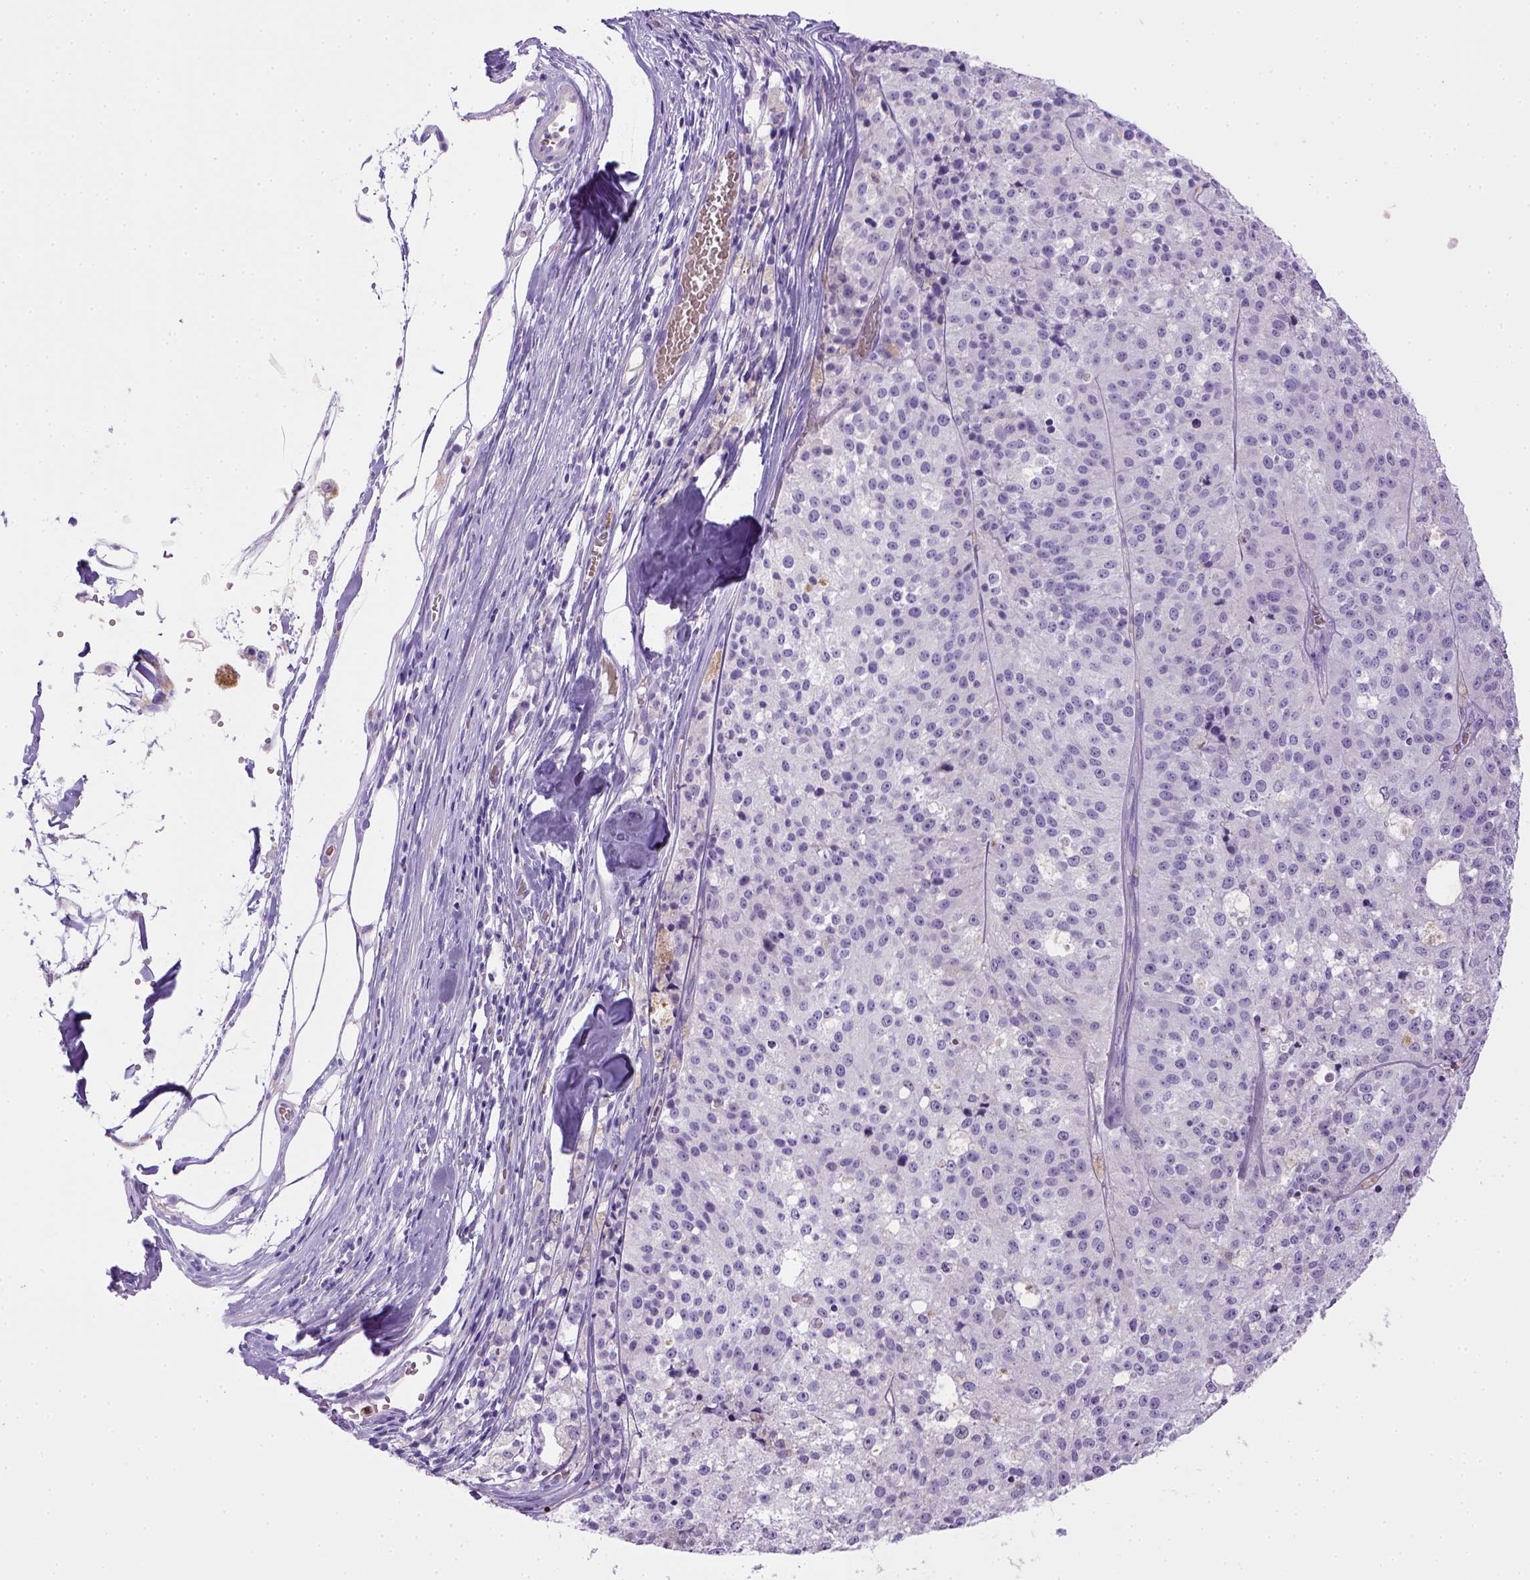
{"staining": {"intensity": "negative", "quantity": "none", "location": "none"}, "tissue": "melanoma", "cell_type": "Tumor cells", "image_type": "cancer", "snomed": [{"axis": "morphology", "description": "Malignant melanoma, Metastatic site"}, {"axis": "topography", "description": "Lymph node"}], "caption": "High magnification brightfield microscopy of melanoma stained with DAB (3,3'-diaminobenzidine) (brown) and counterstained with hematoxylin (blue): tumor cells show no significant positivity.", "gene": "BAAT", "patient": {"sex": "female", "age": 64}}